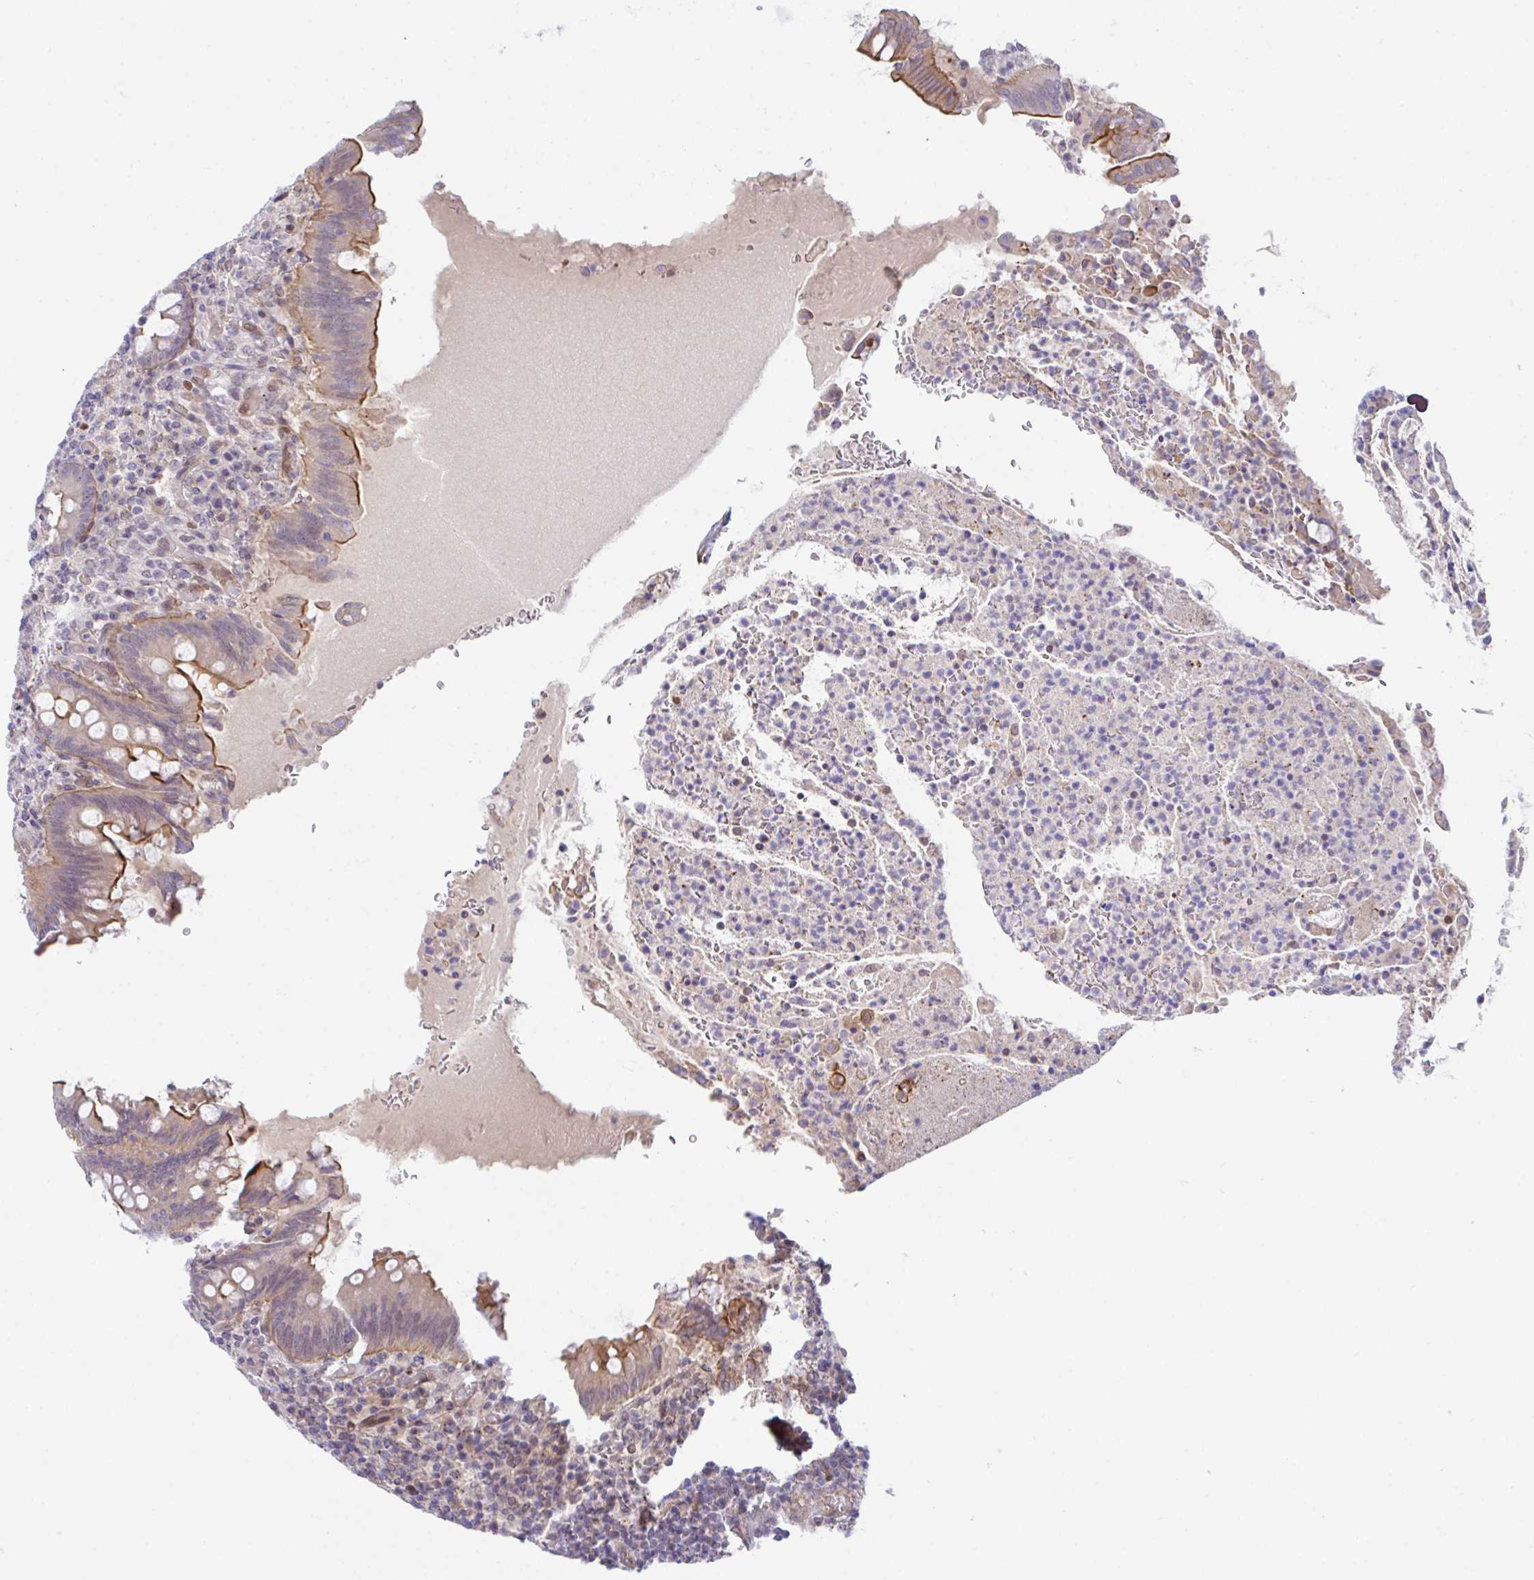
{"staining": {"intensity": "moderate", "quantity": "<25%", "location": "cytoplasmic/membranous"}, "tissue": "appendix", "cell_type": "Glandular cells", "image_type": "normal", "snomed": [{"axis": "morphology", "description": "Normal tissue, NOS"}, {"axis": "topography", "description": "Appendix"}], "caption": "This is a photomicrograph of IHC staining of normal appendix, which shows moderate staining in the cytoplasmic/membranous of glandular cells.", "gene": "ZBED3", "patient": {"sex": "female", "age": 43}}